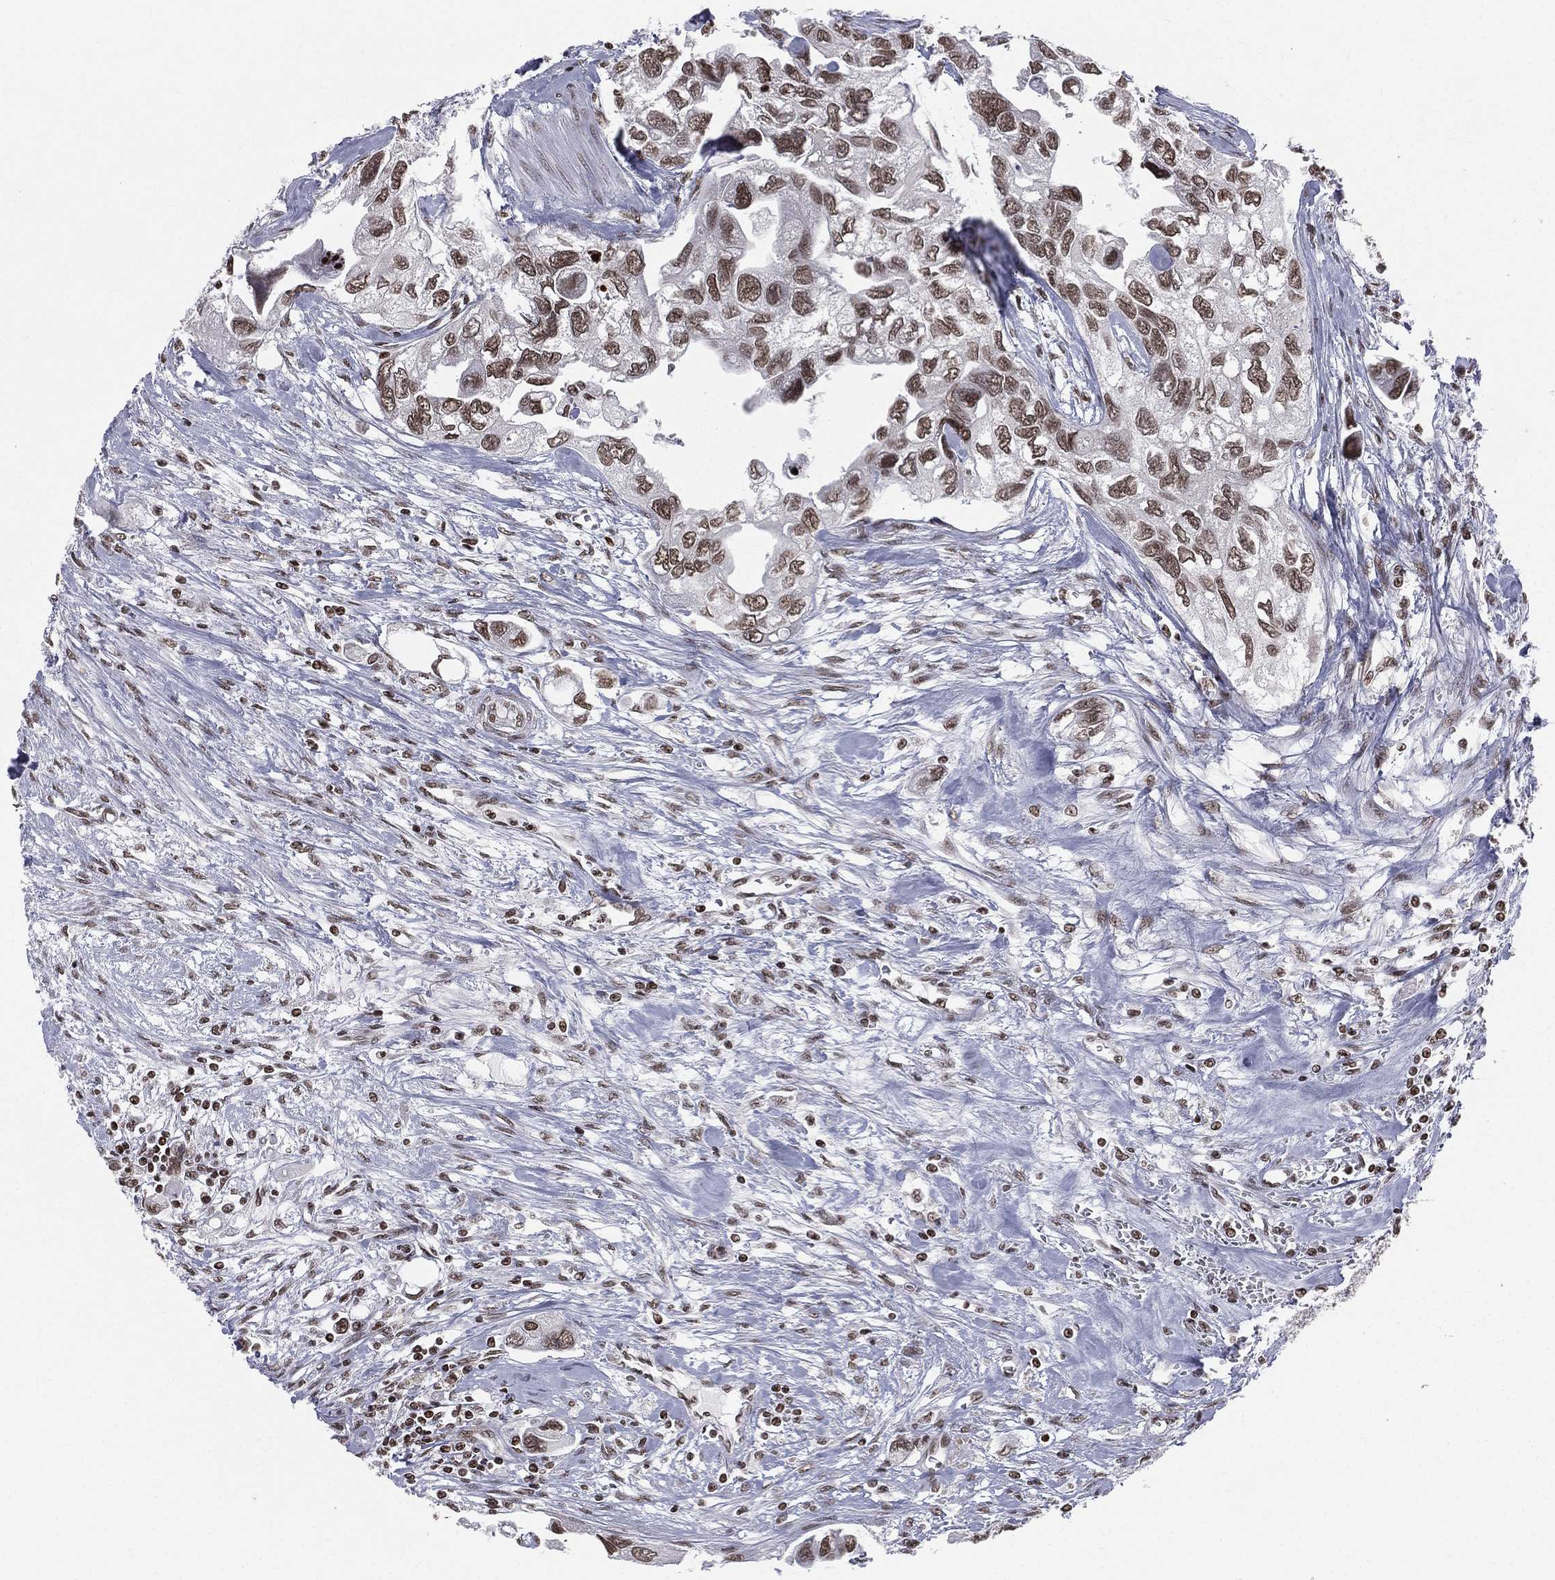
{"staining": {"intensity": "moderate", "quantity": ">75%", "location": "nuclear"}, "tissue": "urothelial cancer", "cell_type": "Tumor cells", "image_type": "cancer", "snomed": [{"axis": "morphology", "description": "Urothelial carcinoma, High grade"}, {"axis": "topography", "description": "Urinary bladder"}], "caption": "DAB (3,3'-diaminobenzidine) immunohistochemical staining of human urothelial cancer exhibits moderate nuclear protein staining in about >75% of tumor cells.", "gene": "RFX7", "patient": {"sex": "male", "age": 59}}